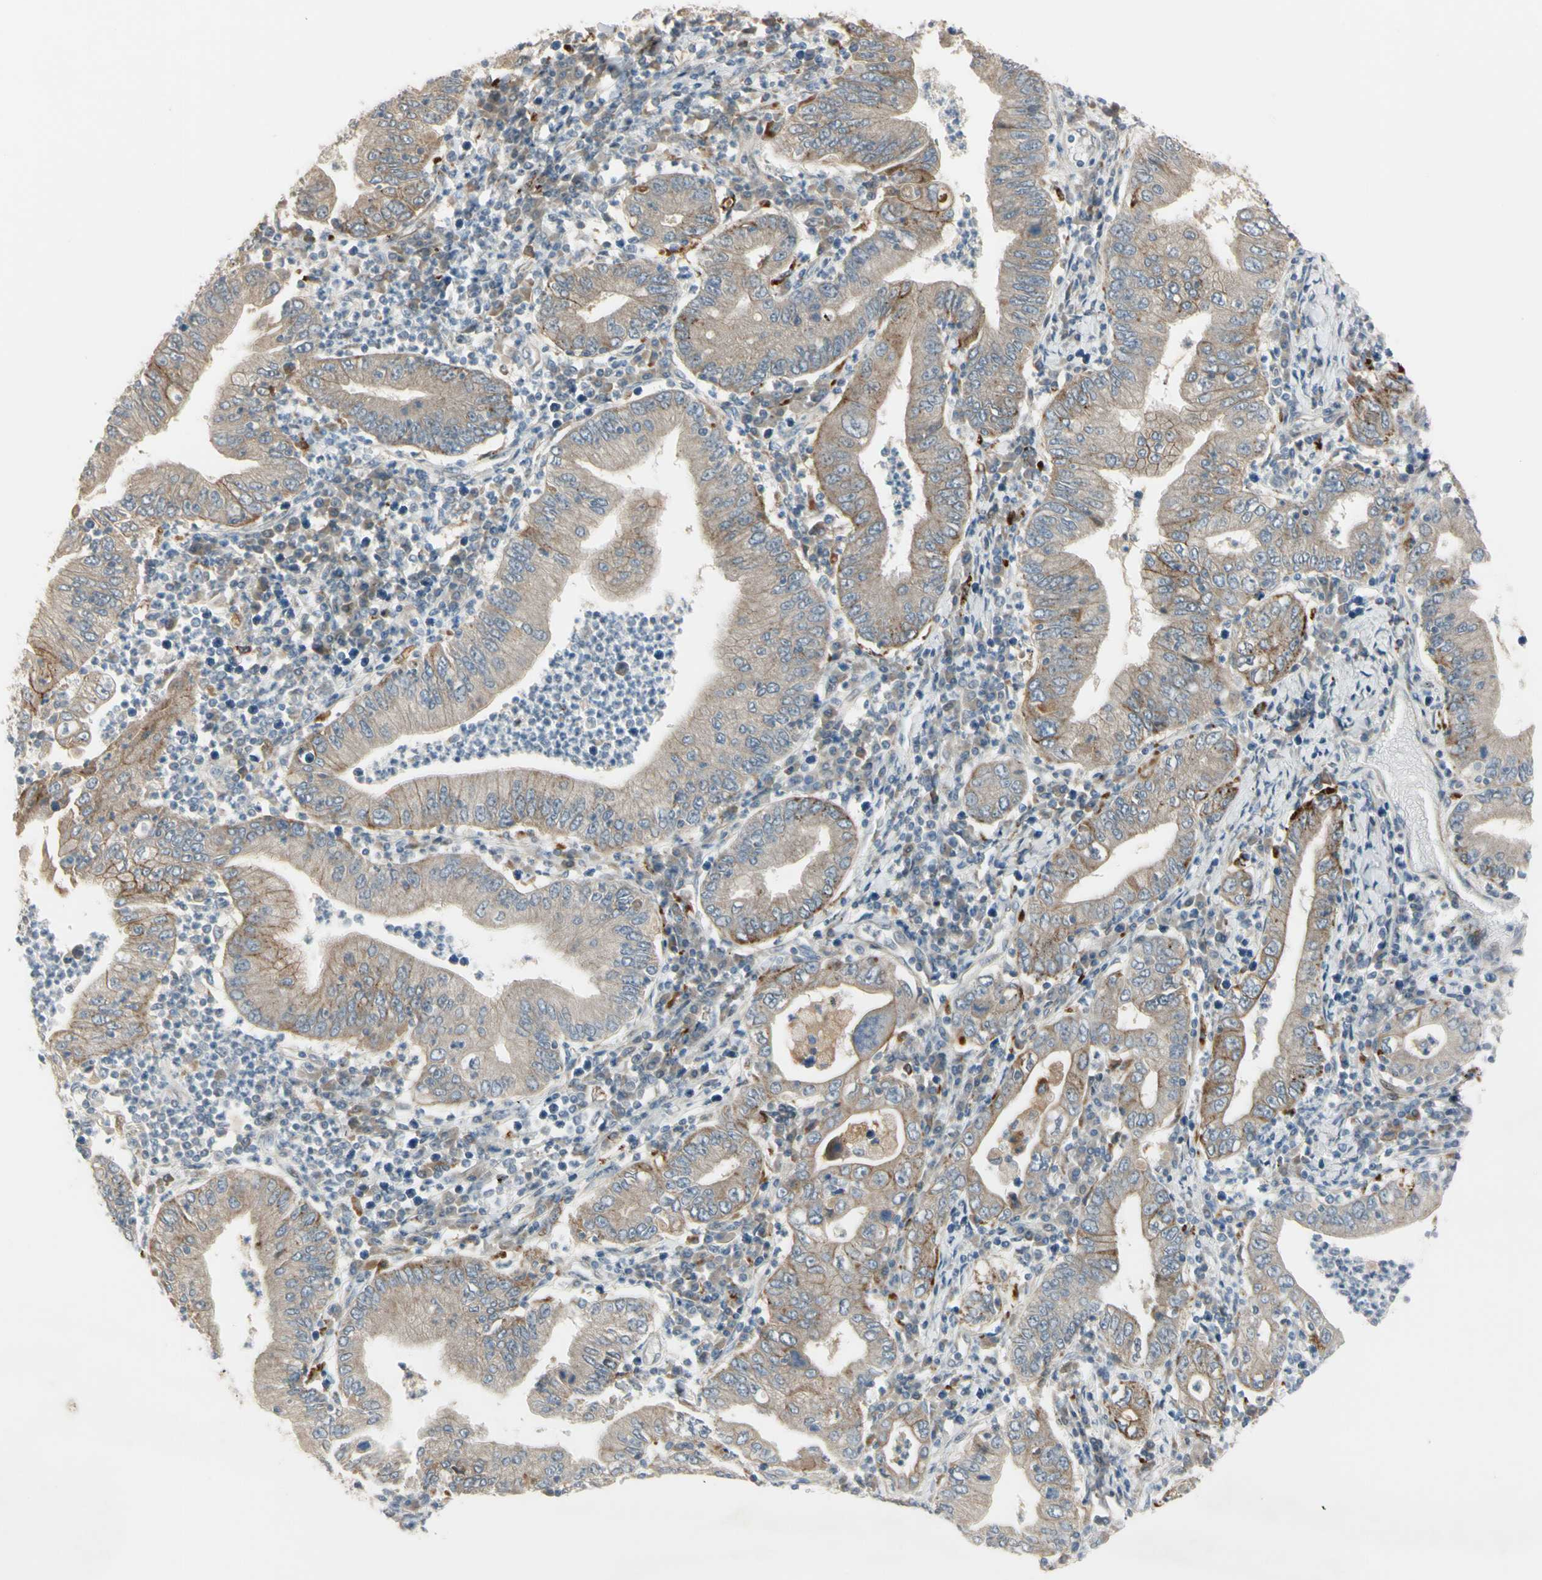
{"staining": {"intensity": "weak", "quantity": ">75%", "location": "cytoplasmic/membranous"}, "tissue": "stomach cancer", "cell_type": "Tumor cells", "image_type": "cancer", "snomed": [{"axis": "morphology", "description": "Normal tissue, NOS"}, {"axis": "morphology", "description": "Adenocarcinoma, NOS"}, {"axis": "topography", "description": "Esophagus"}, {"axis": "topography", "description": "Stomach, upper"}, {"axis": "topography", "description": "Peripheral nerve tissue"}], "caption": "About >75% of tumor cells in stomach cancer display weak cytoplasmic/membranous protein staining as visualized by brown immunohistochemical staining.", "gene": "NDFIP1", "patient": {"sex": "male", "age": 62}}